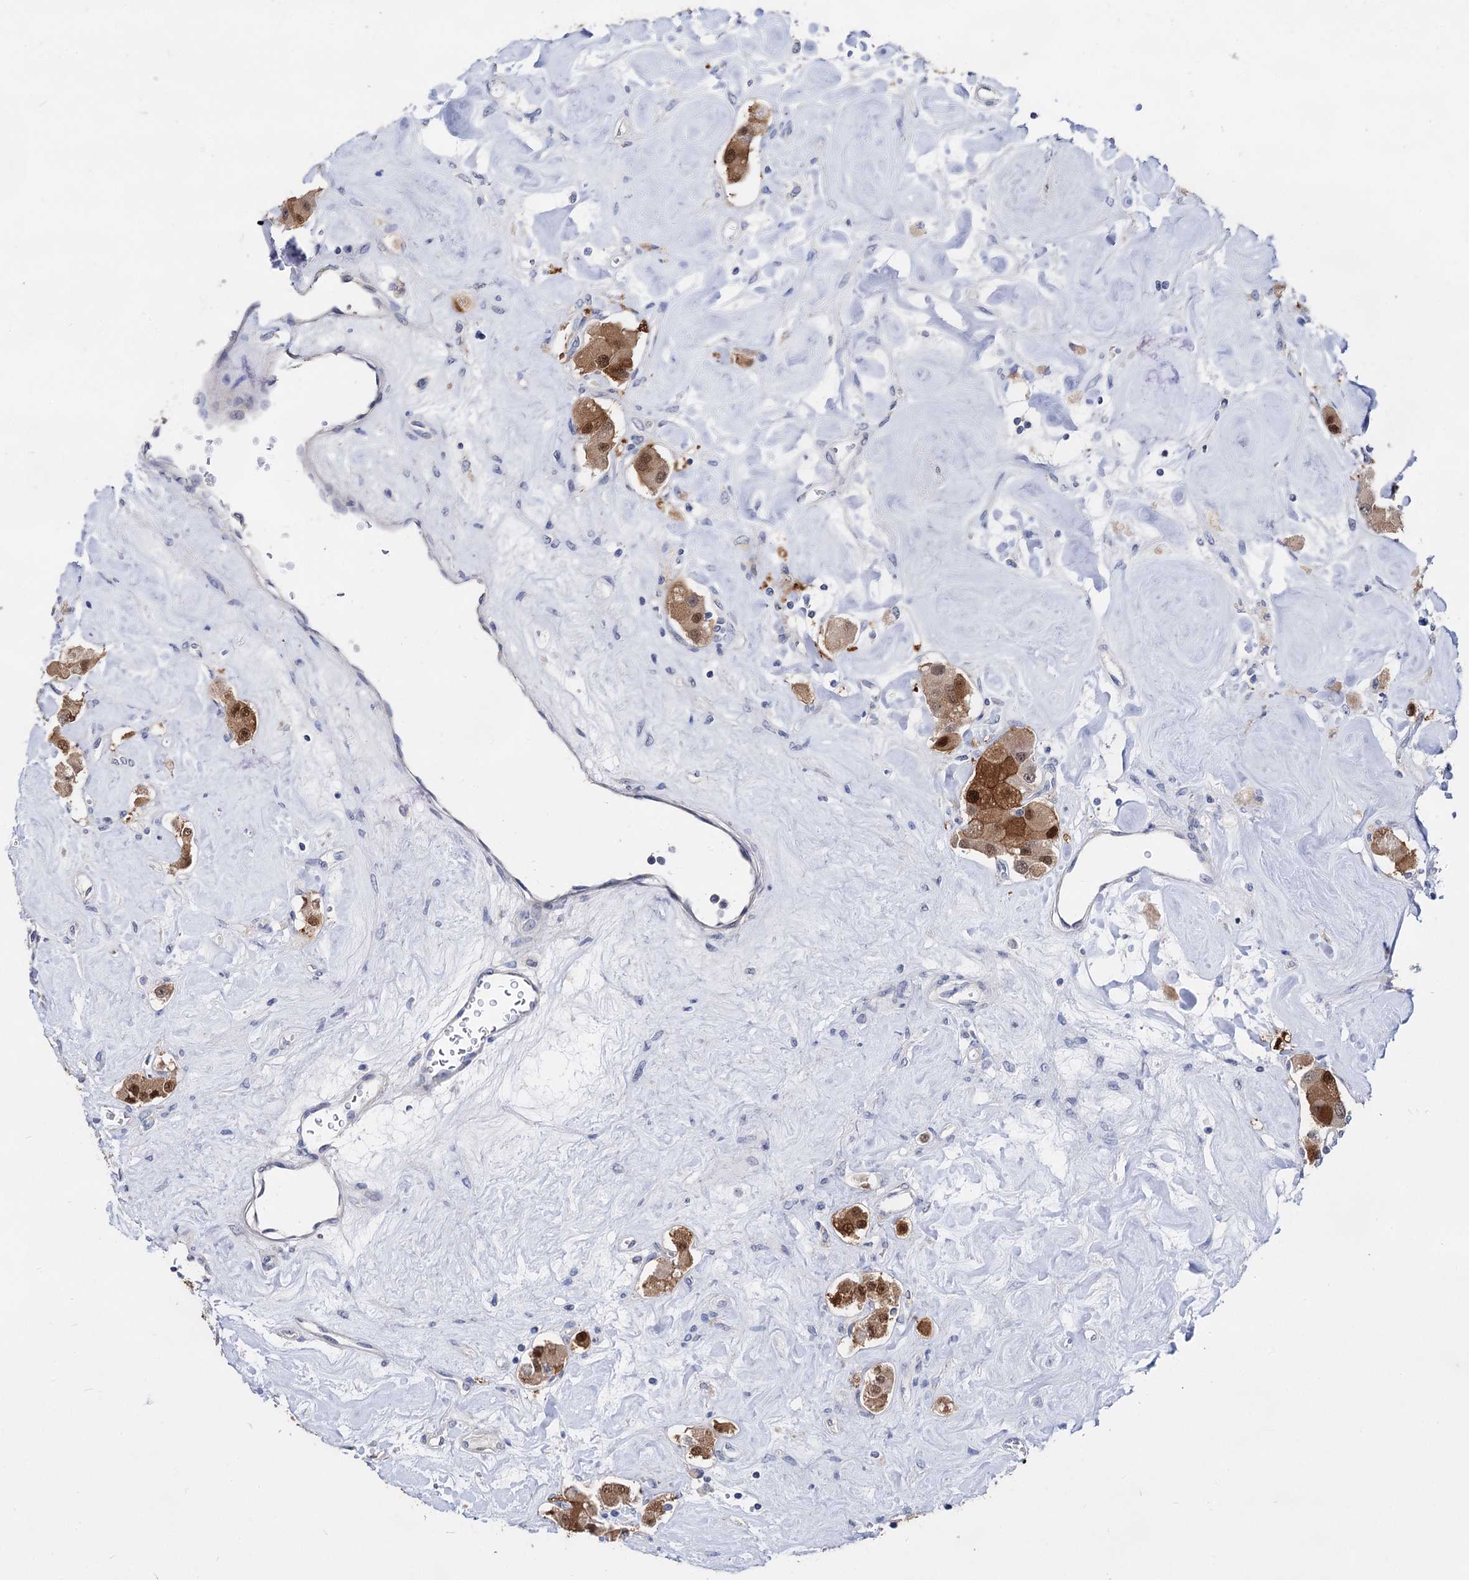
{"staining": {"intensity": "strong", "quantity": ">75%", "location": "cytoplasmic/membranous,nuclear"}, "tissue": "carcinoid", "cell_type": "Tumor cells", "image_type": "cancer", "snomed": [{"axis": "morphology", "description": "Carcinoid, malignant, NOS"}, {"axis": "topography", "description": "Pancreas"}], "caption": "Strong cytoplasmic/membranous and nuclear staining for a protein is appreciated in about >75% of tumor cells of carcinoid (malignant) using IHC.", "gene": "CAPRIN2", "patient": {"sex": "male", "age": 41}}